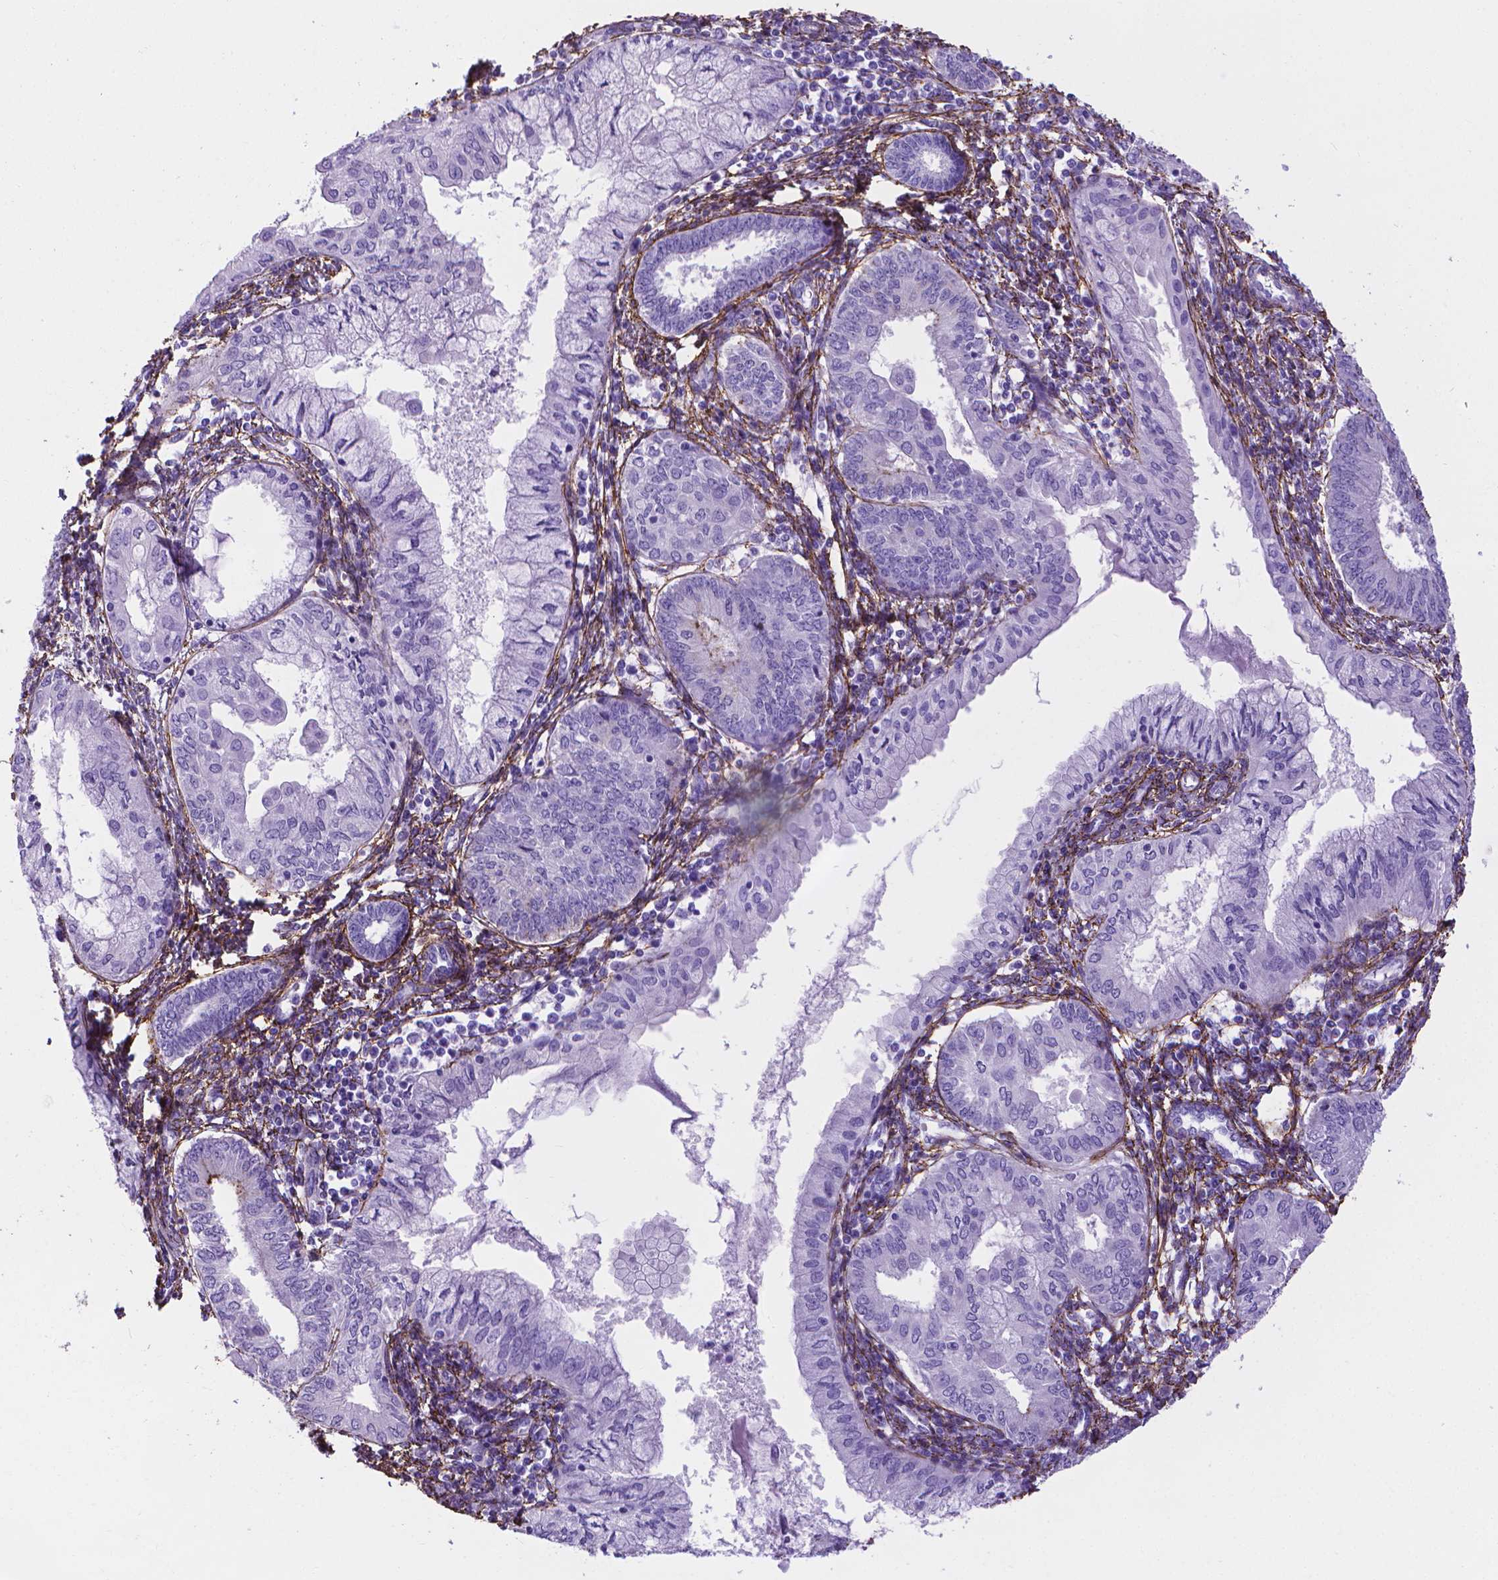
{"staining": {"intensity": "negative", "quantity": "none", "location": "none"}, "tissue": "endometrial cancer", "cell_type": "Tumor cells", "image_type": "cancer", "snomed": [{"axis": "morphology", "description": "Adenocarcinoma, NOS"}, {"axis": "topography", "description": "Endometrium"}], "caption": "Protein analysis of endometrial adenocarcinoma reveals no significant positivity in tumor cells.", "gene": "MFAP2", "patient": {"sex": "female", "age": 68}}